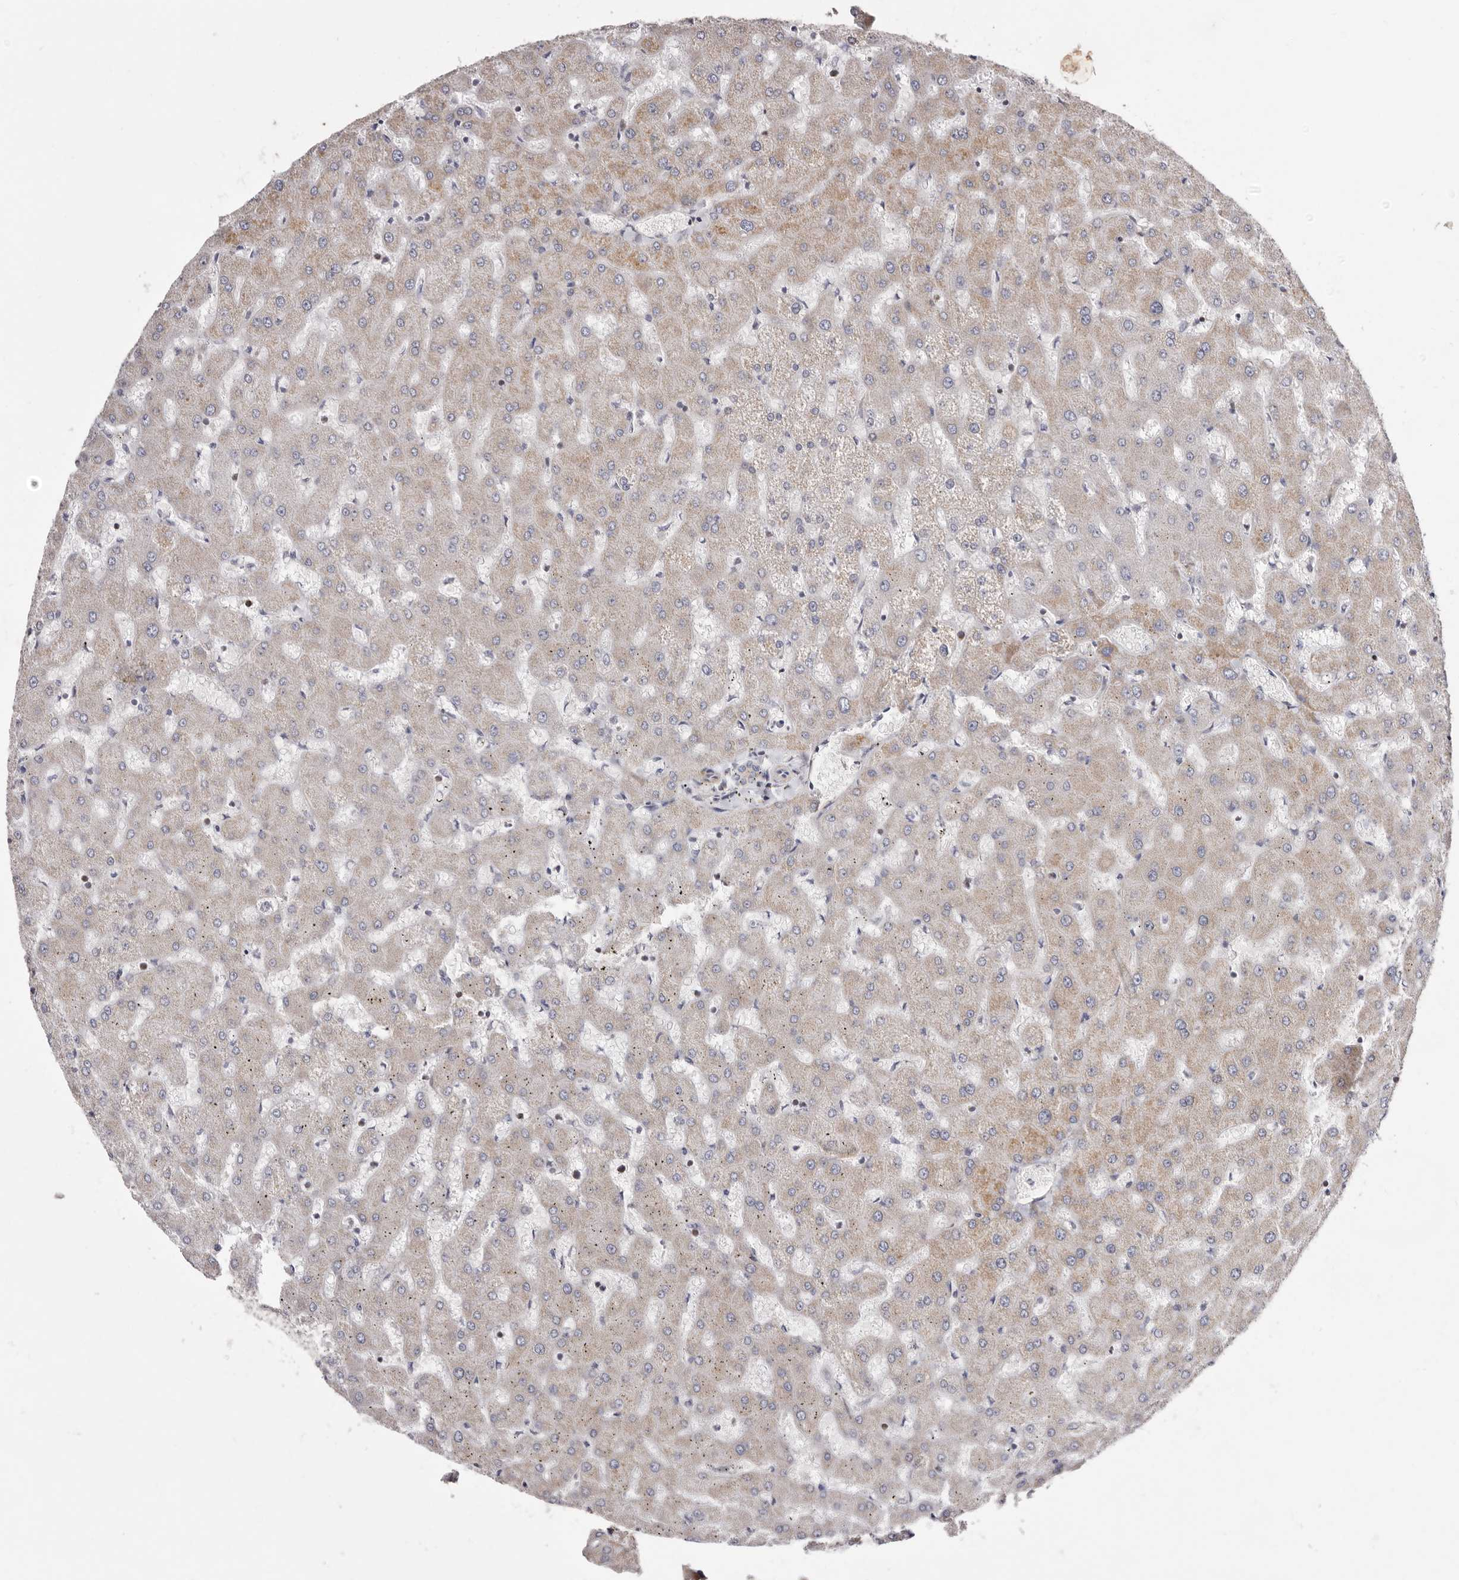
{"staining": {"intensity": "negative", "quantity": "none", "location": "none"}, "tissue": "liver", "cell_type": "Cholangiocytes", "image_type": "normal", "snomed": [{"axis": "morphology", "description": "Normal tissue, NOS"}, {"axis": "topography", "description": "Liver"}], "caption": "This is a histopathology image of immunohistochemistry staining of unremarkable liver, which shows no positivity in cholangiocytes.", "gene": "TIMM17B", "patient": {"sex": "female", "age": 63}}